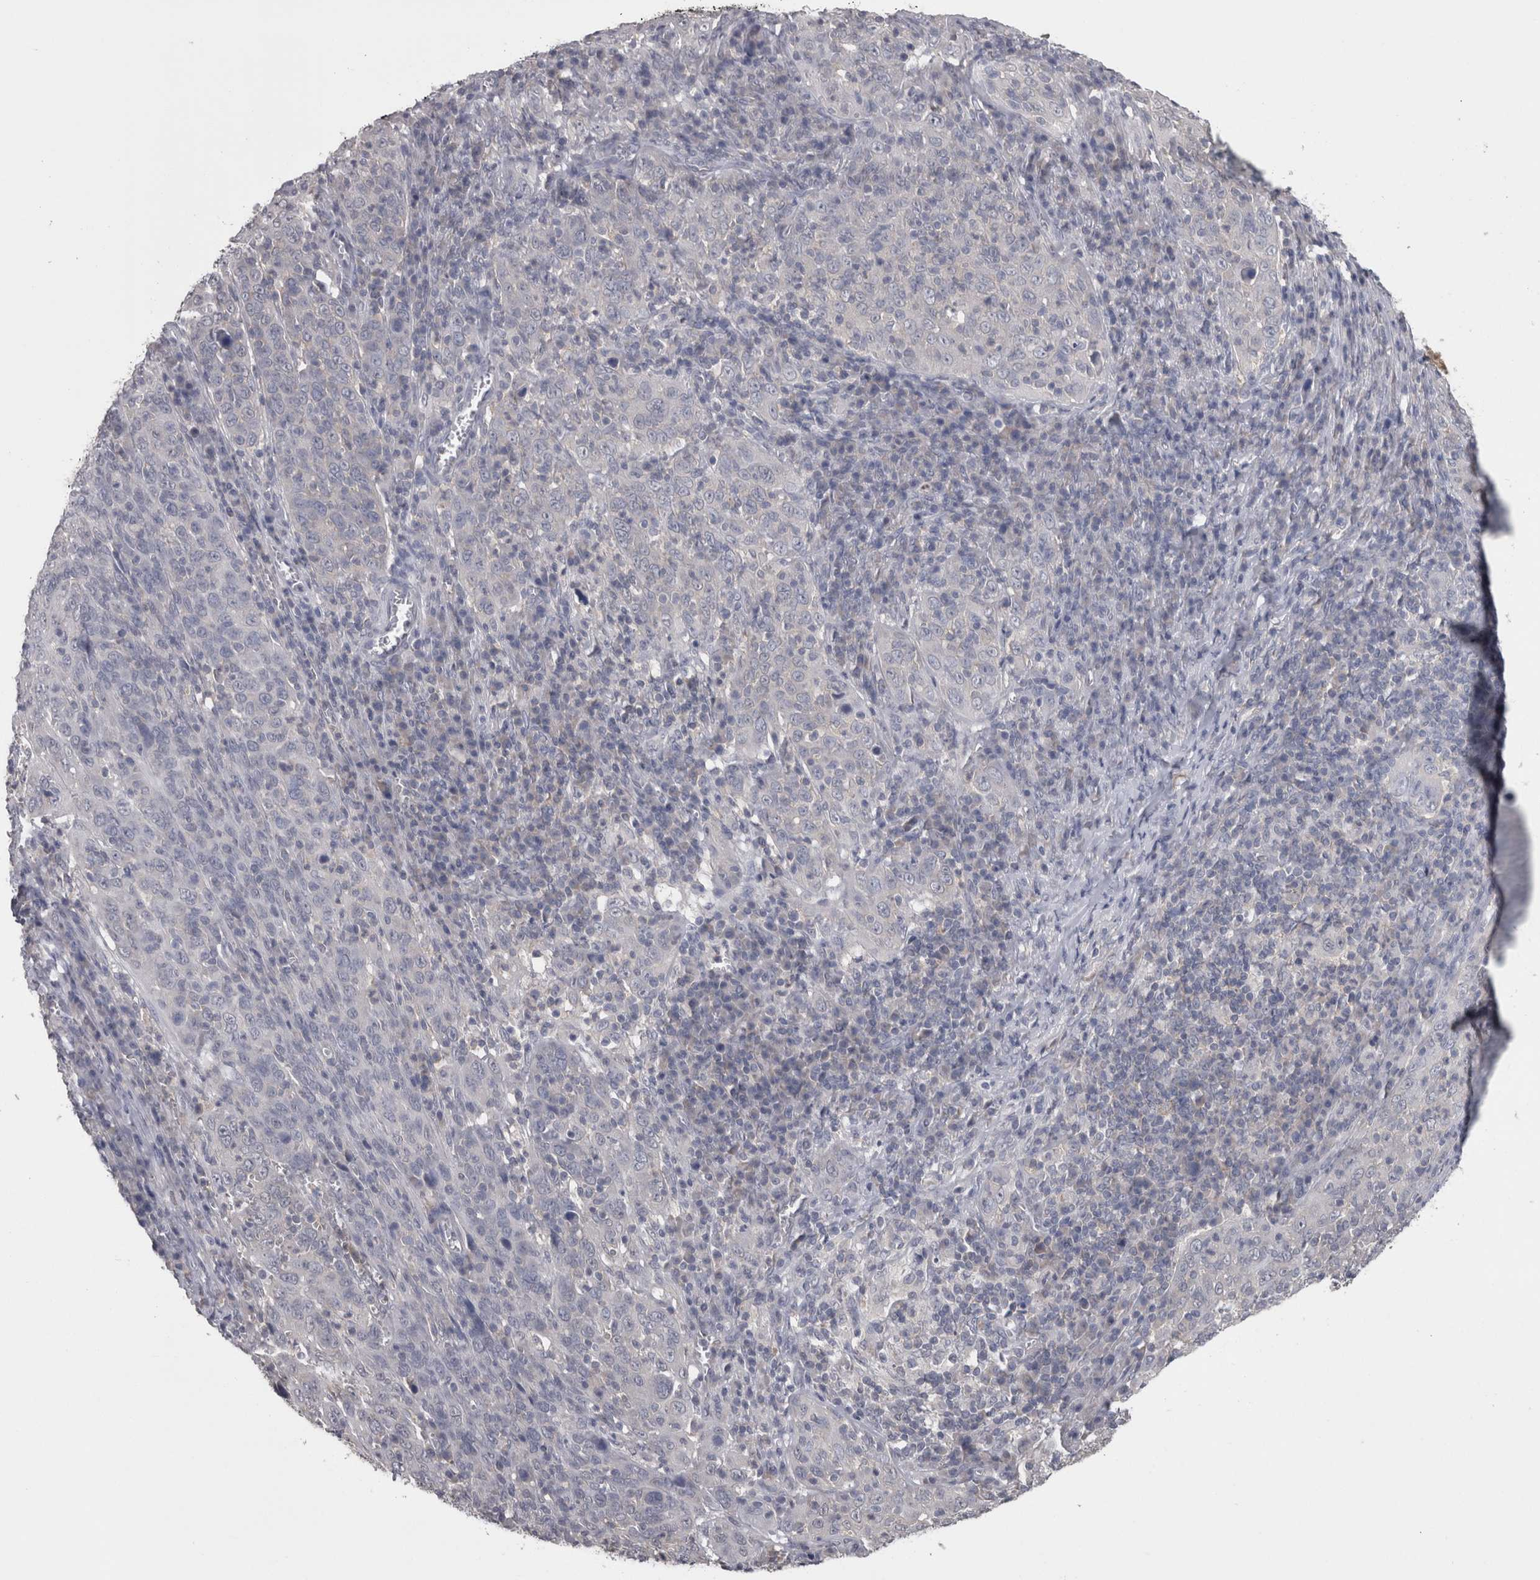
{"staining": {"intensity": "negative", "quantity": "none", "location": "none"}, "tissue": "cervical cancer", "cell_type": "Tumor cells", "image_type": "cancer", "snomed": [{"axis": "morphology", "description": "Squamous cell carcinoma, NOS"}, {"axis": "topography", "description": "Cervix"}], "caption": "This is a image of immunohistochemistry staining of cervical squamous cell carcinoma, which shows no staining in tumor cells.", "gene": "DDX6", "patient": {"sex": "female", "age": 46}}